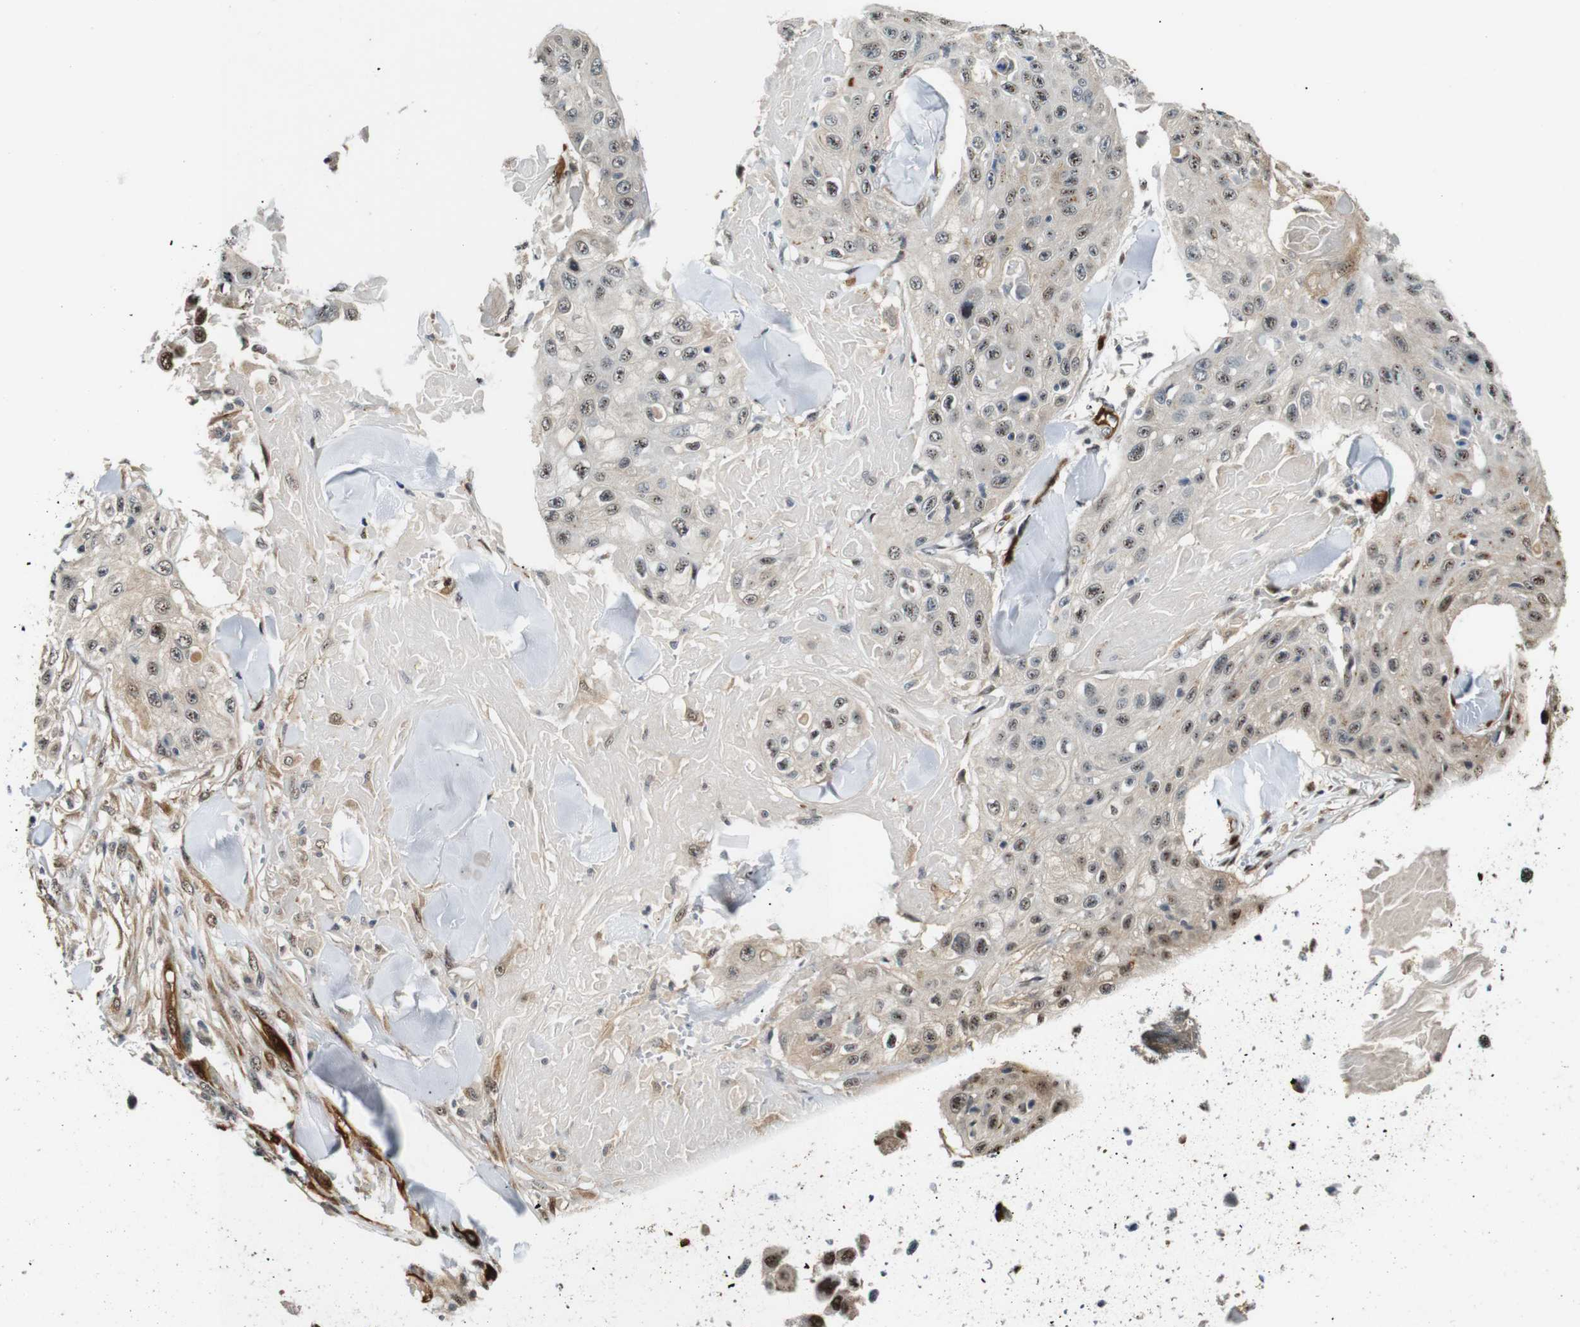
{"staining": {"intensity": "moderate", "quantity": ">75%", "location": "cytoplasmic/membranous,nuclear"}, "tissue": "skin cancer", "cell_type": "Tumor cells", "image_type": "cancer", "snomed": [{"axis": "morphology", "description": "Squamous cell carcinoma, NOS"}, {"axis": "topography", "description": "Skin"}], "caption": "Approximately >75% of tumor cells in squamous cell carcinoma (skin) demonstrate moderate cytoplasmic/membranous and nuclear protein expression as visualized by brown immunohistochemical staining.", "gene": "LXN", "patient": {"sex": "male", "age": 86}}